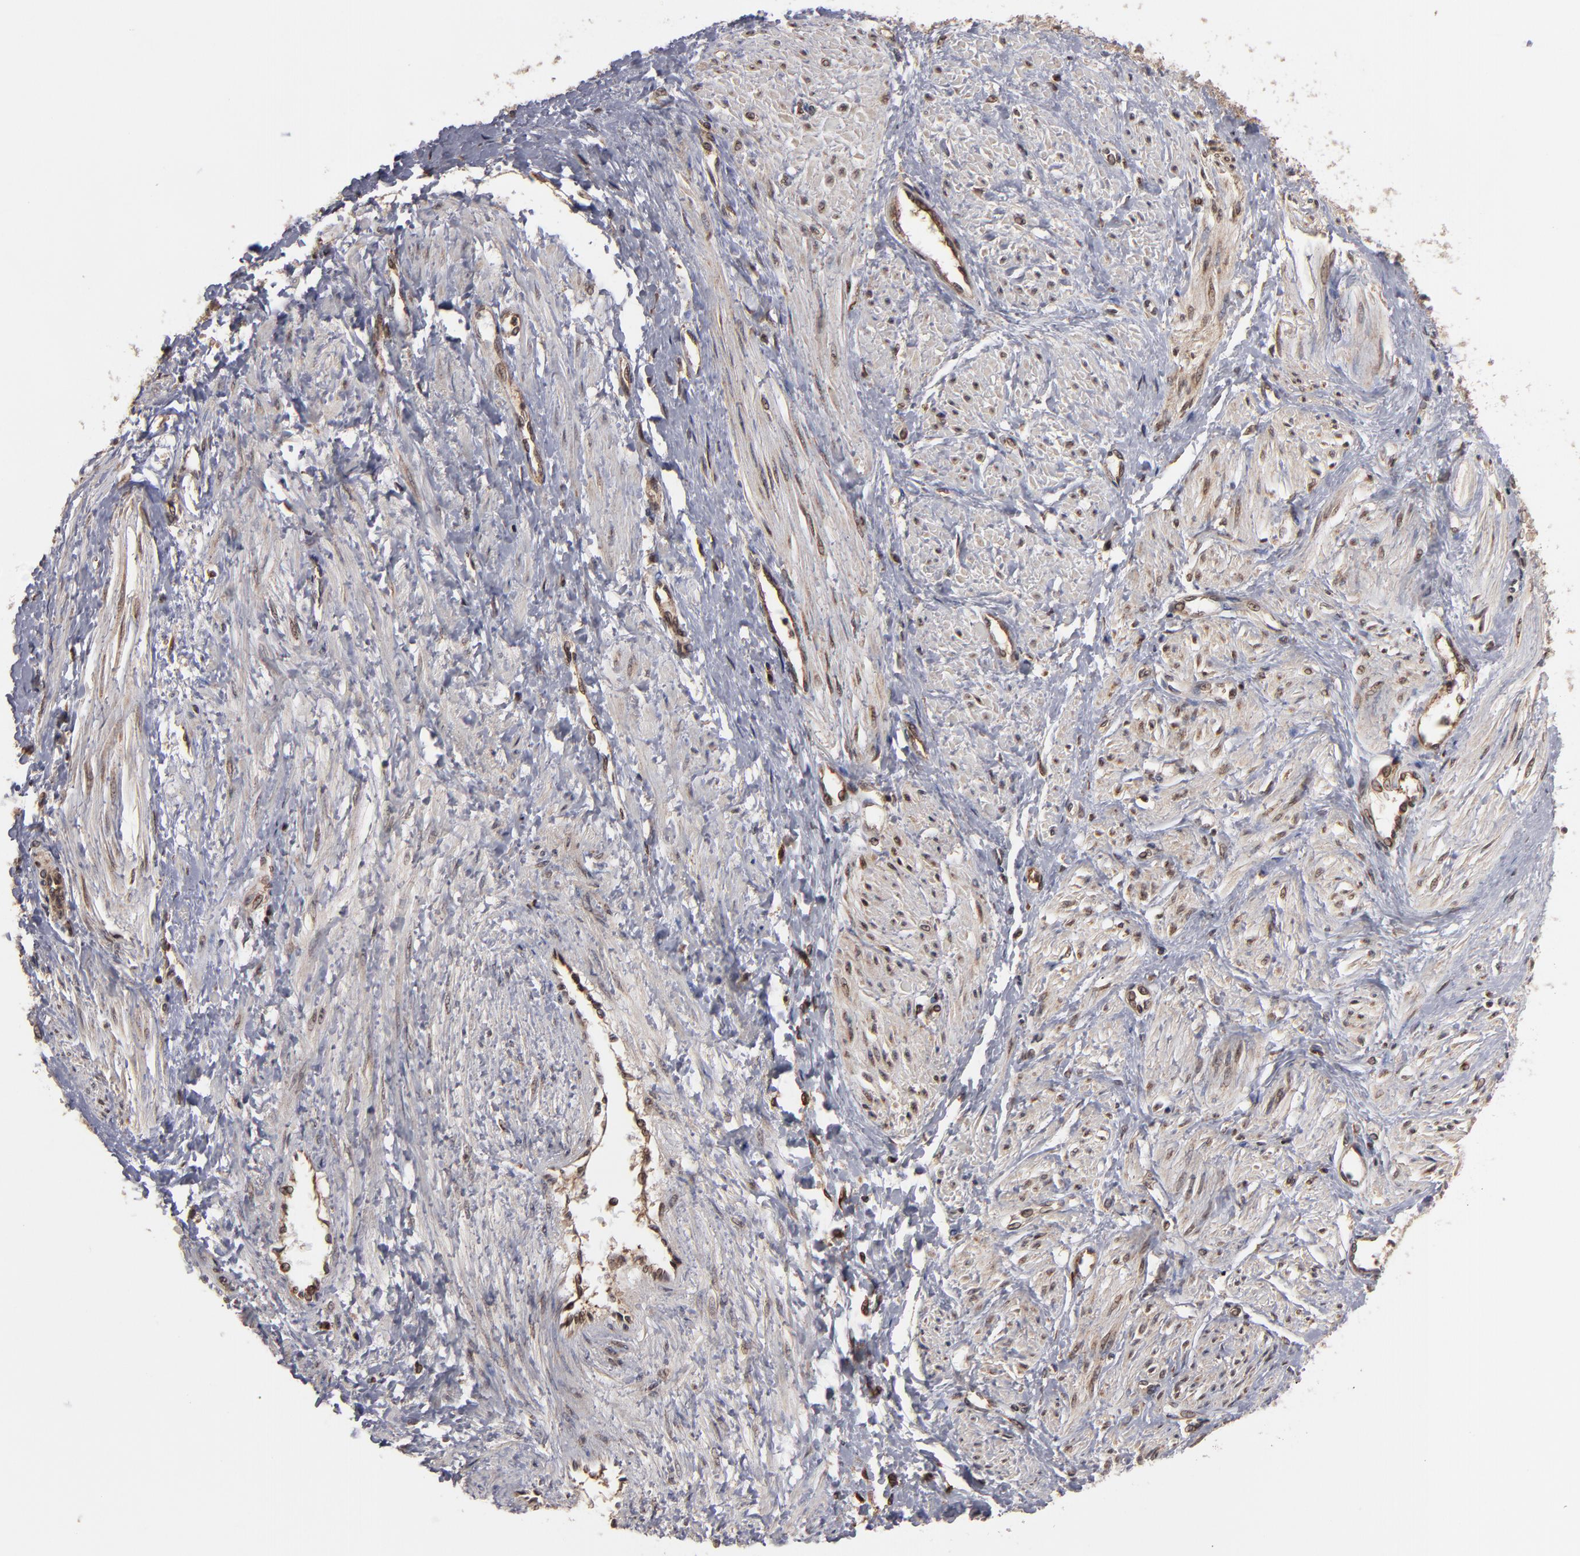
{"staining": {"intensity": "weak", "quantity": "25%-75%", "location": "cytoplasmic/membranous,nuclear"}, "tissue": "smooth muscle", "cell_type": "Smooth muscle cells", "image_type": "normal", "snomed": [{"axis": "morphology", "description": "Normal tissue, NOS"}, {"axis": "topography", "description": "Smooth muscle"}, {"axis": "topography", "description": "Uterus"}], "caption": "Immunohistochemistry staining of benign smooth muscle, which reveals low levels of weak cytoplasmic/membranous,nuclear positivity in about 25%-75% of smooth muscle cells indicating weak cytoplasmic/membranous,nuclear protein staining. The staining was performed using DAB (brown) for protein detection and nuclei were counterstained in hematoxylin (blue).", "gene": "RGS6", "patient": {"sex": "female", "age": 39}}